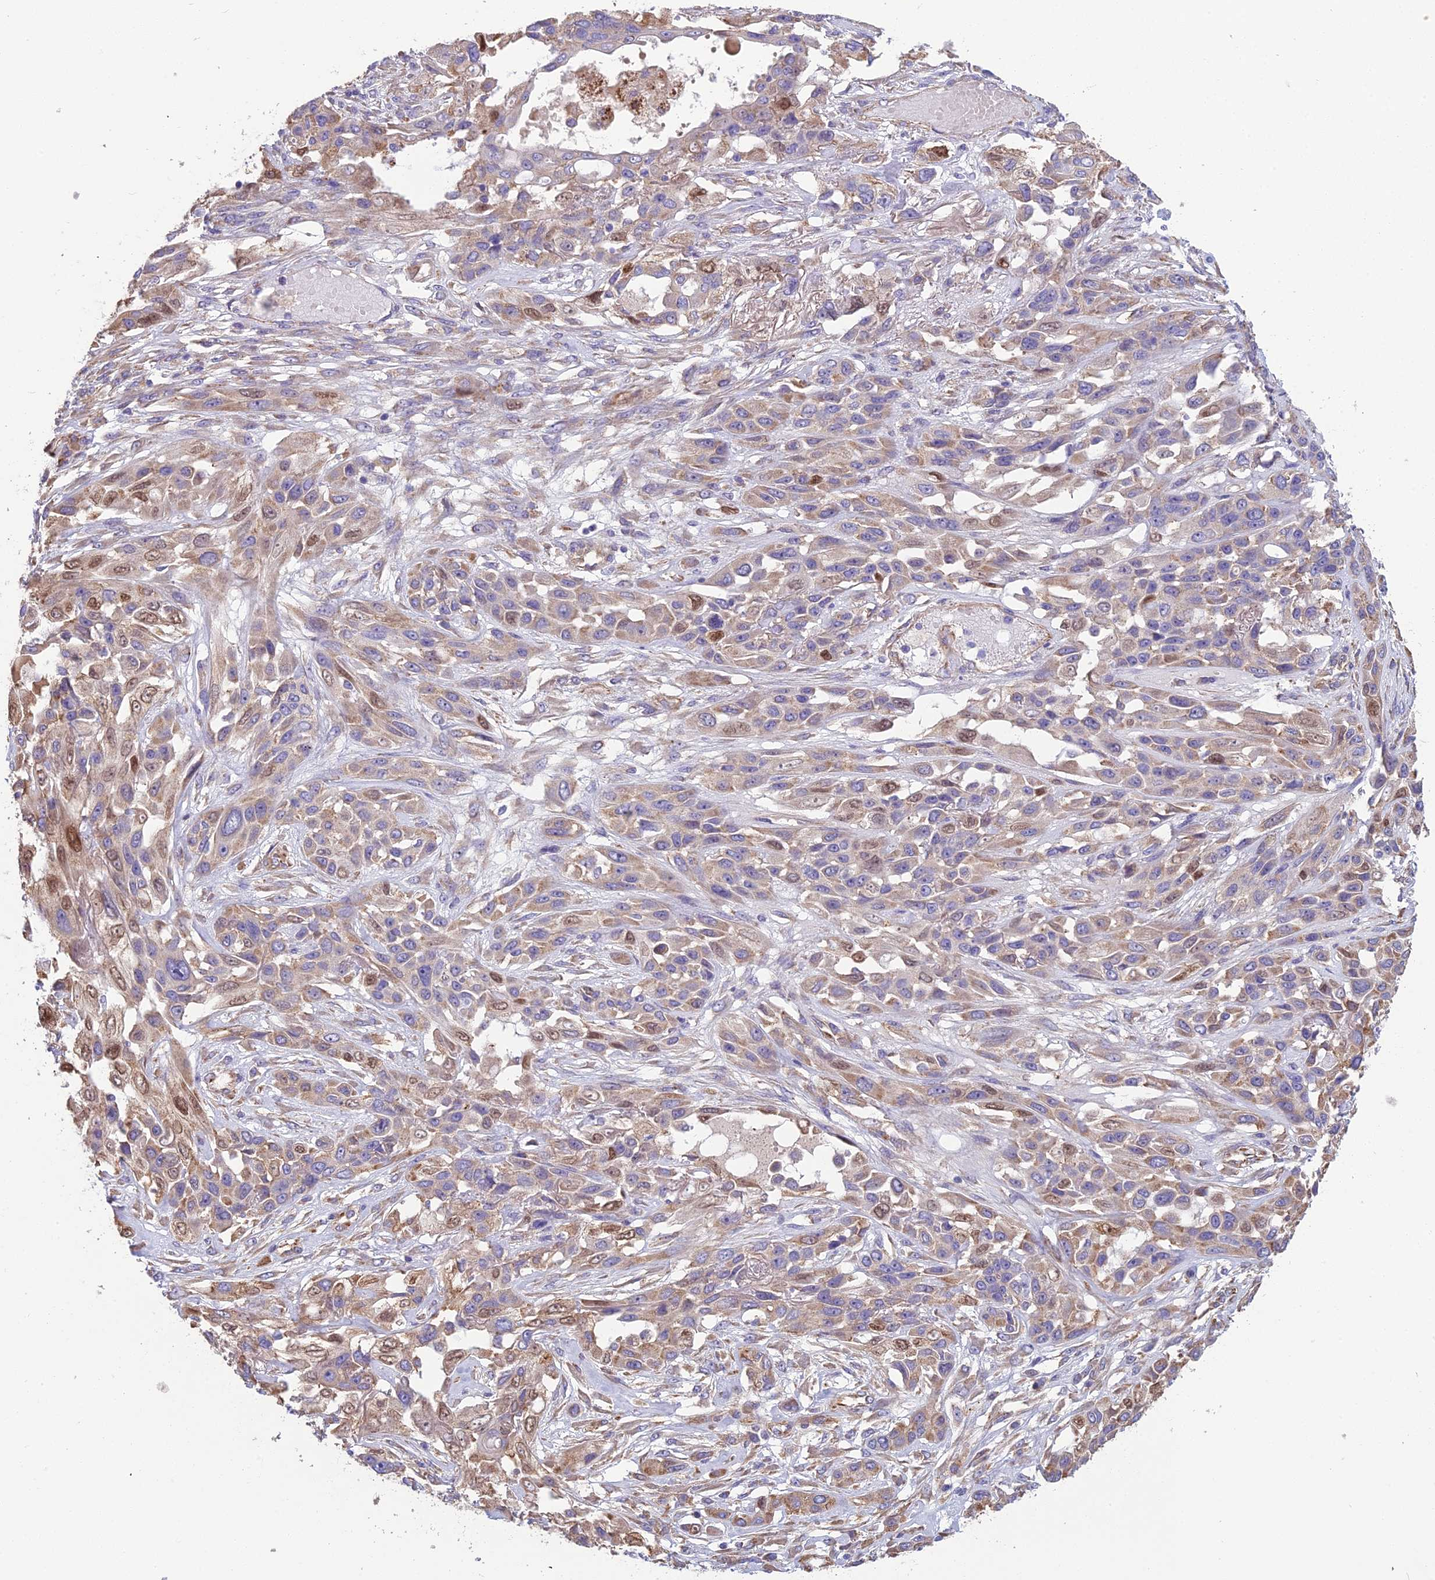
{"staining": {"intensity": "moderate", "quantity": "<25%", "location": "cytoplasmic/membranous,nuclear"}, "tissue": "lung cancer", "cell_type": "Tumor cells", "image_type": "cancer", "snomed": [{"axis": "morphology", "description": "Squamous cell carcinoma, NOS"}, {"axis": "topography", "description": "Lung"}], "caption": "Lung cancer stained for a protein (brown) reveals moderate cytoplasmic/membranous and nuclear positive staining in about <25% of tumor cells.", "gene": "SPDL1", "patient": {"sex": "female", "age": 70}}